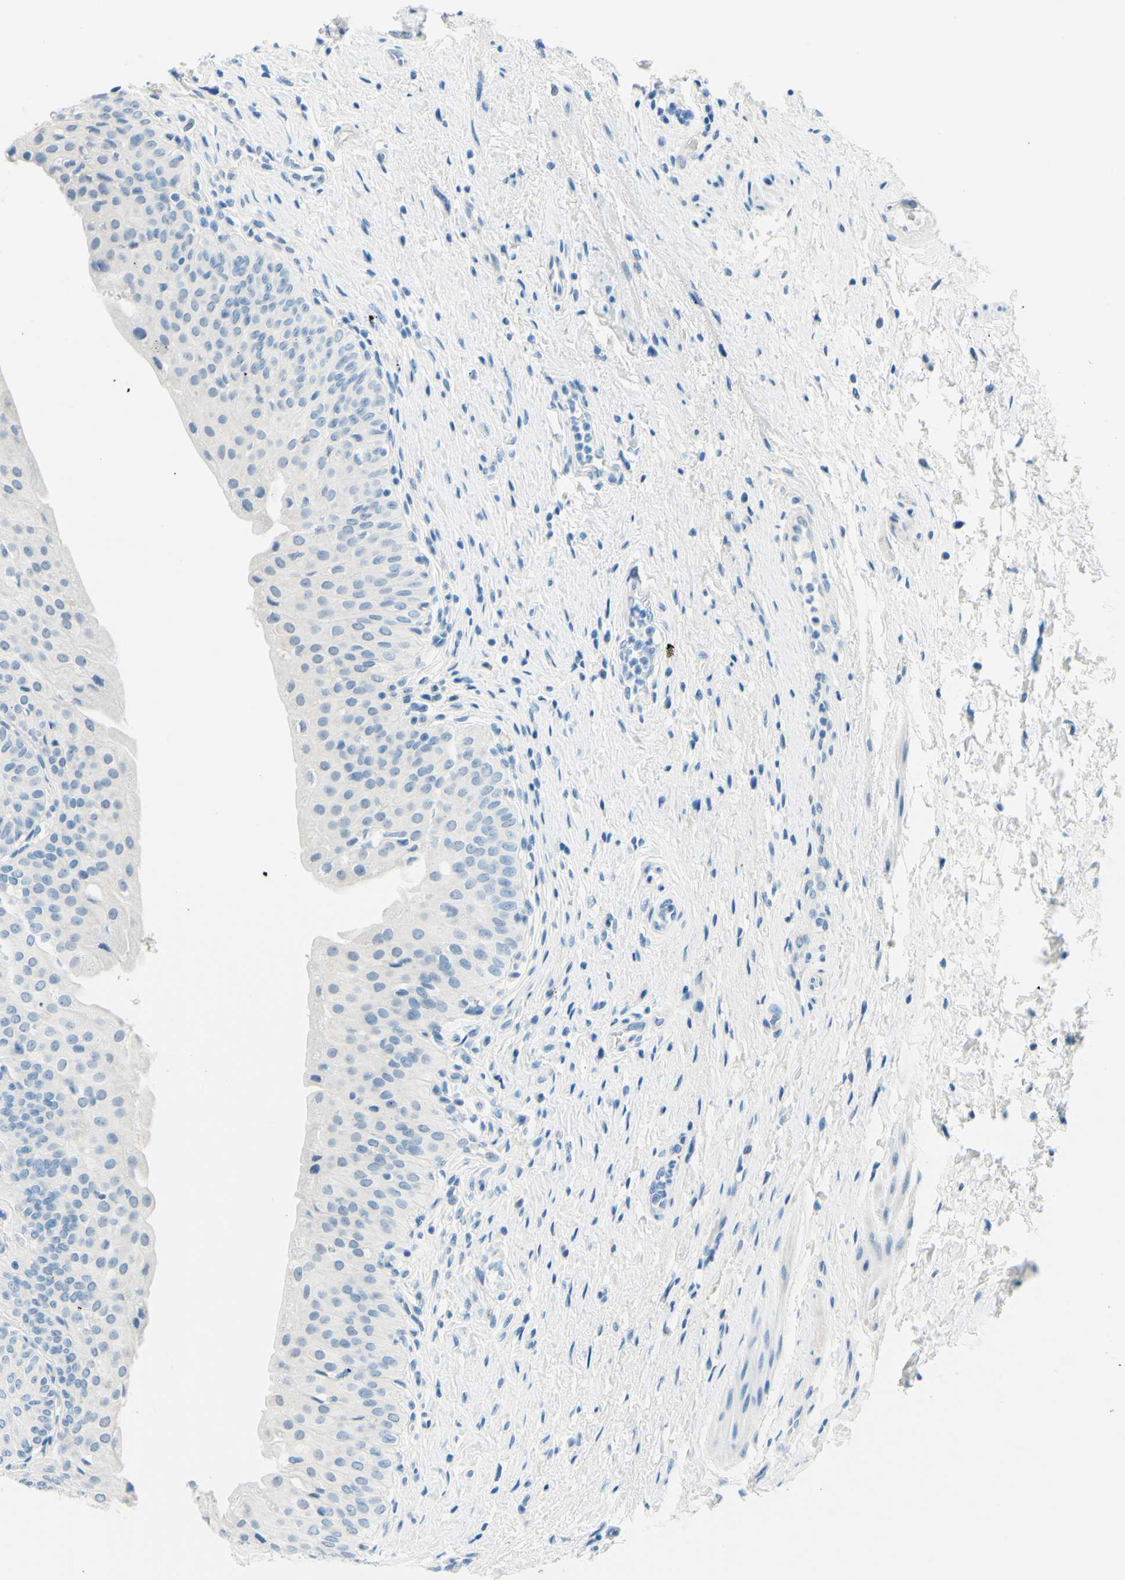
{"staining": {"intensity": "negative", "quantity": "none", "location": "none"}, "tissue": "urinary bladder", "cell_type": "Urothelial cells", "image_type": "normal", "snomed": [{"axis": "morphology", "description": "Normal tissue, NOS"}, {"axis": "morphology", "description": "Urothelial carcinoma, High grade"}, {"axis": "topography", "description": "Urinary bladder"}], "caption": "Urinary bladder was stained to show a protein in brown. There is no significant expression in urothelial cells.", "gene": "PASD1", "patient": {"sex": "male", "age": 46}}